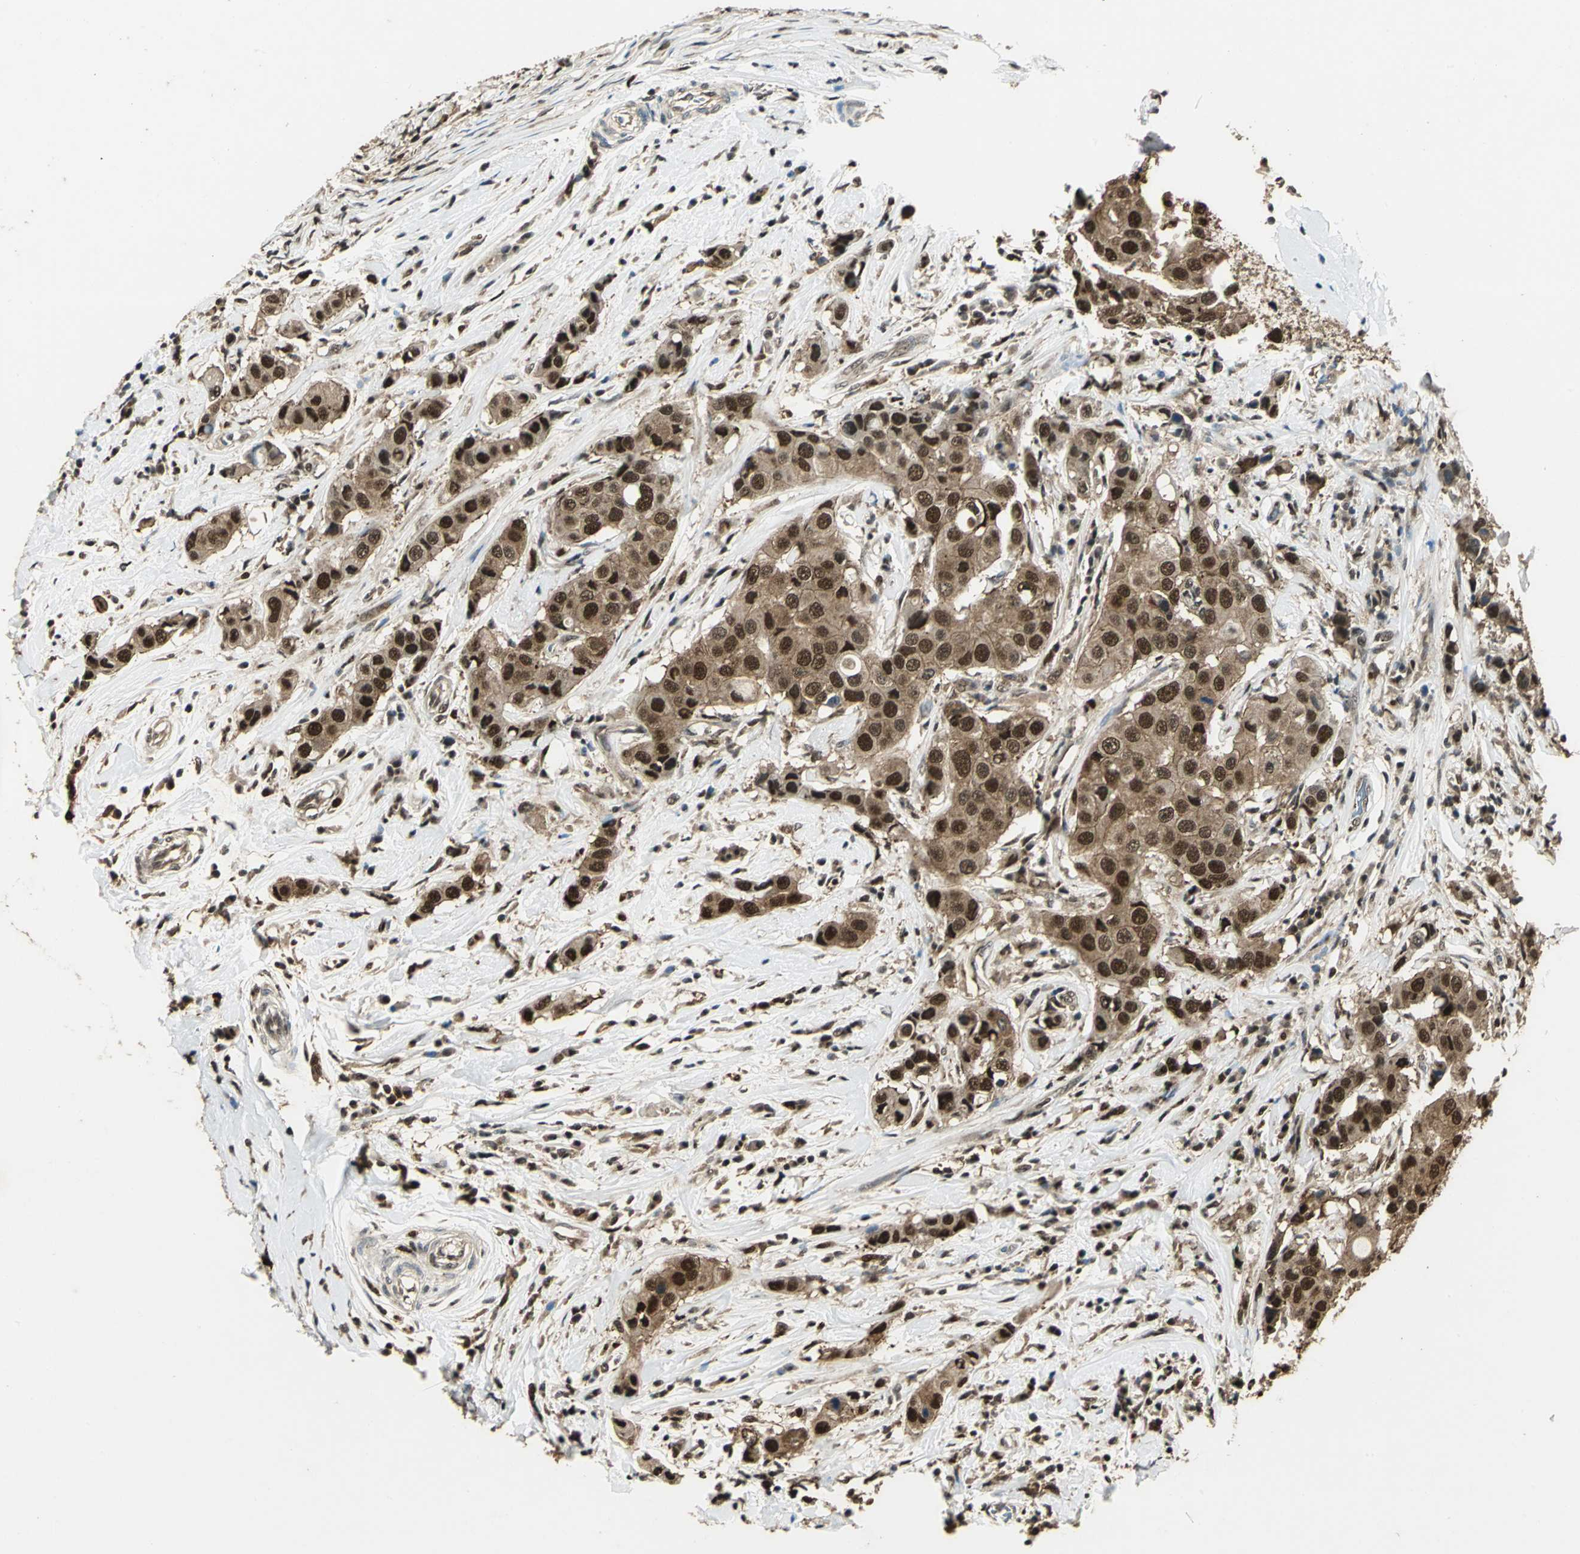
{"staining": {"intensity": "strong", "quantity": ">75%", "location": "cytoplasmic/membranous,nuclear"}, "tissue": "breast cancer", "cell_type": "Tumor cells", "image_type": "cancer", "snomed": [{"axis": "morphology", "description": "Duct carcinoma"}, {"axis": "topography", "description": "Breast"}], "caption": "This is an image of immunohistochemistry (IHC) staining of breast intraductal carcinoma, which shows strong expression in the cytoplasmic/membranous and nuclear of tumor cells.", "gene": "PPP1R13L", "patient": {"sex": "female", "age": 27}}